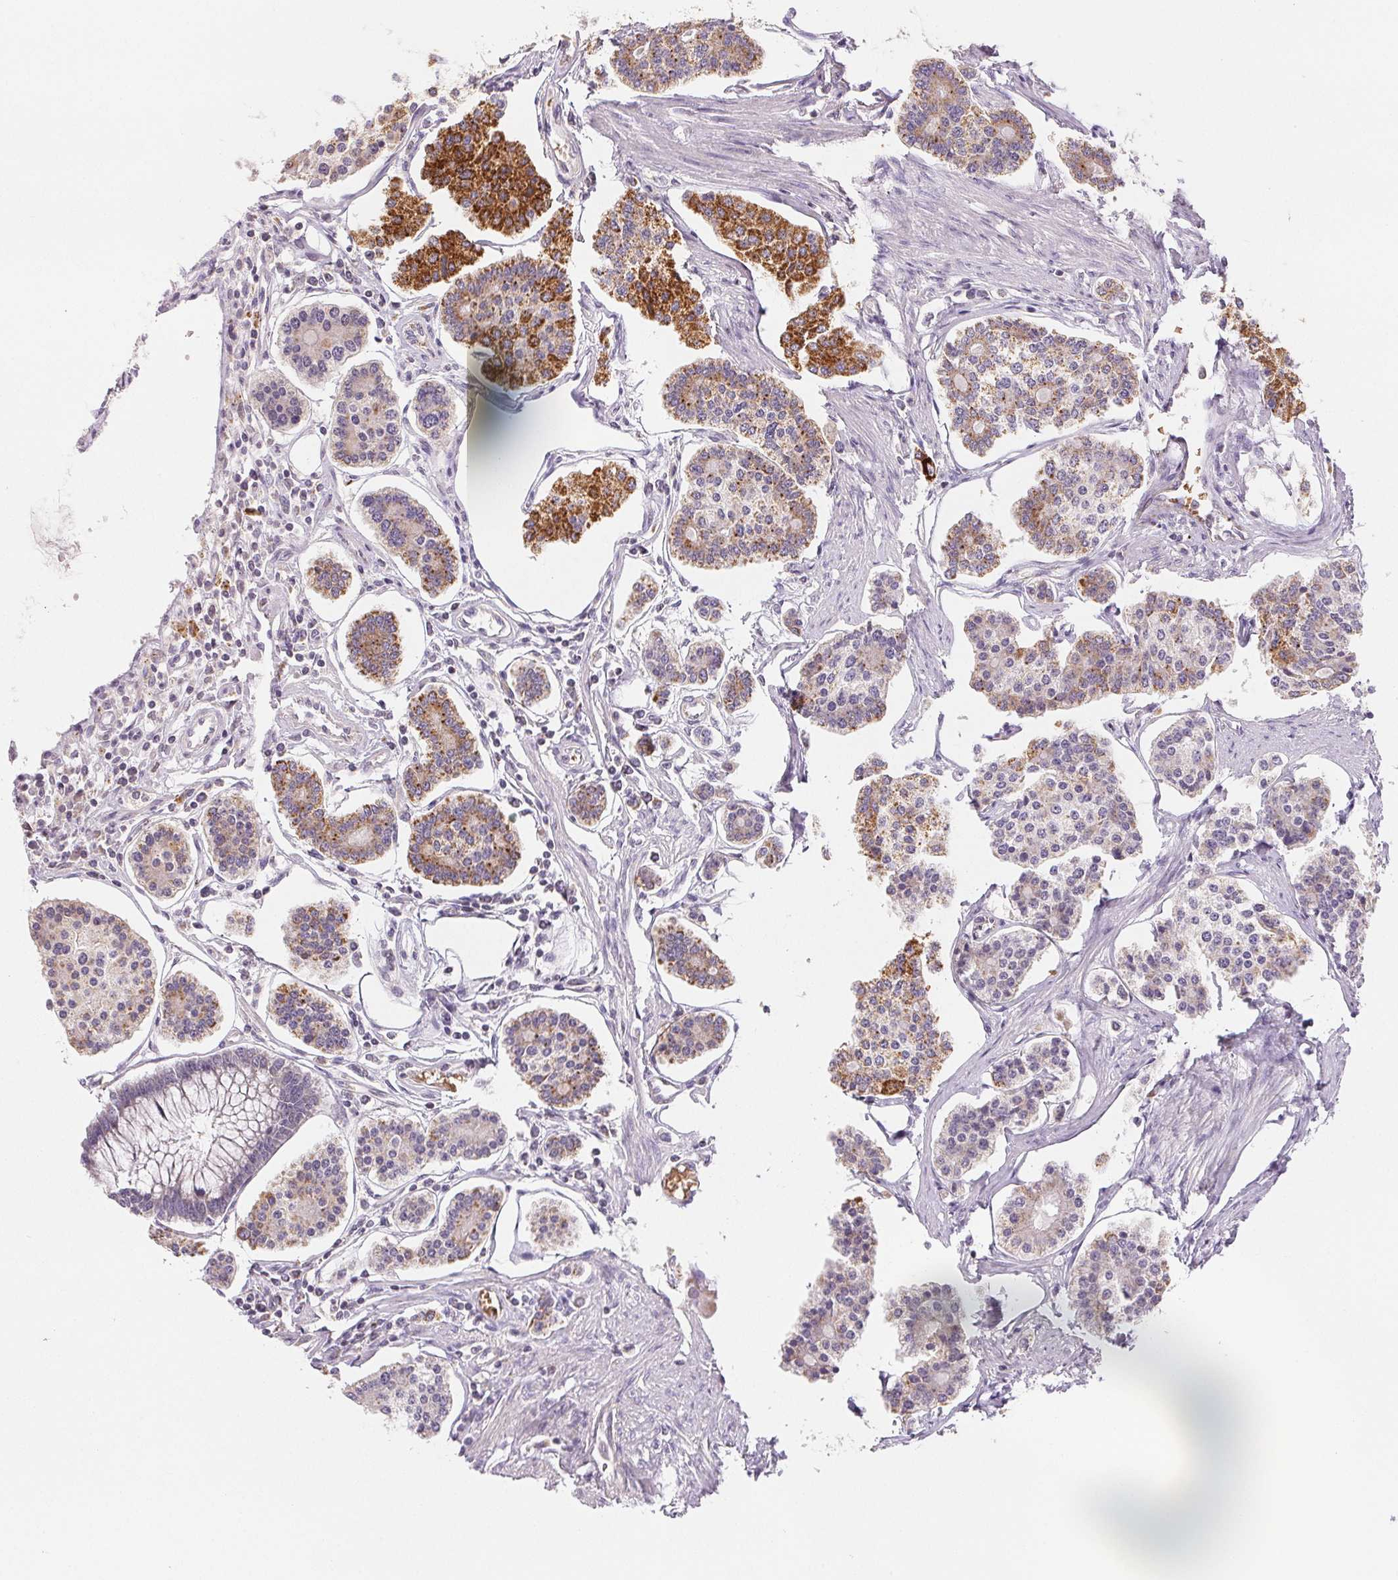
{"staining": {"intensity": "strong", "quantity": "<25%", "location": "cytoplasmic/membranous"}, "tissue": "carcinoid", "cell_type": "Tumor cells", "image_type": "cancer", "snomed": [{"axis": "morphology", "description": "Carcinoid, malignant, NOS"}, {"axis": "topography", "description": "Small intestine"}], "caption": "Tumor cells display strong cytoplasmic/membranous staining in about <25% of cells in malignant carcinoid.", "gene": "HINT2", "patient": {"sex": "female", "age": 65}}